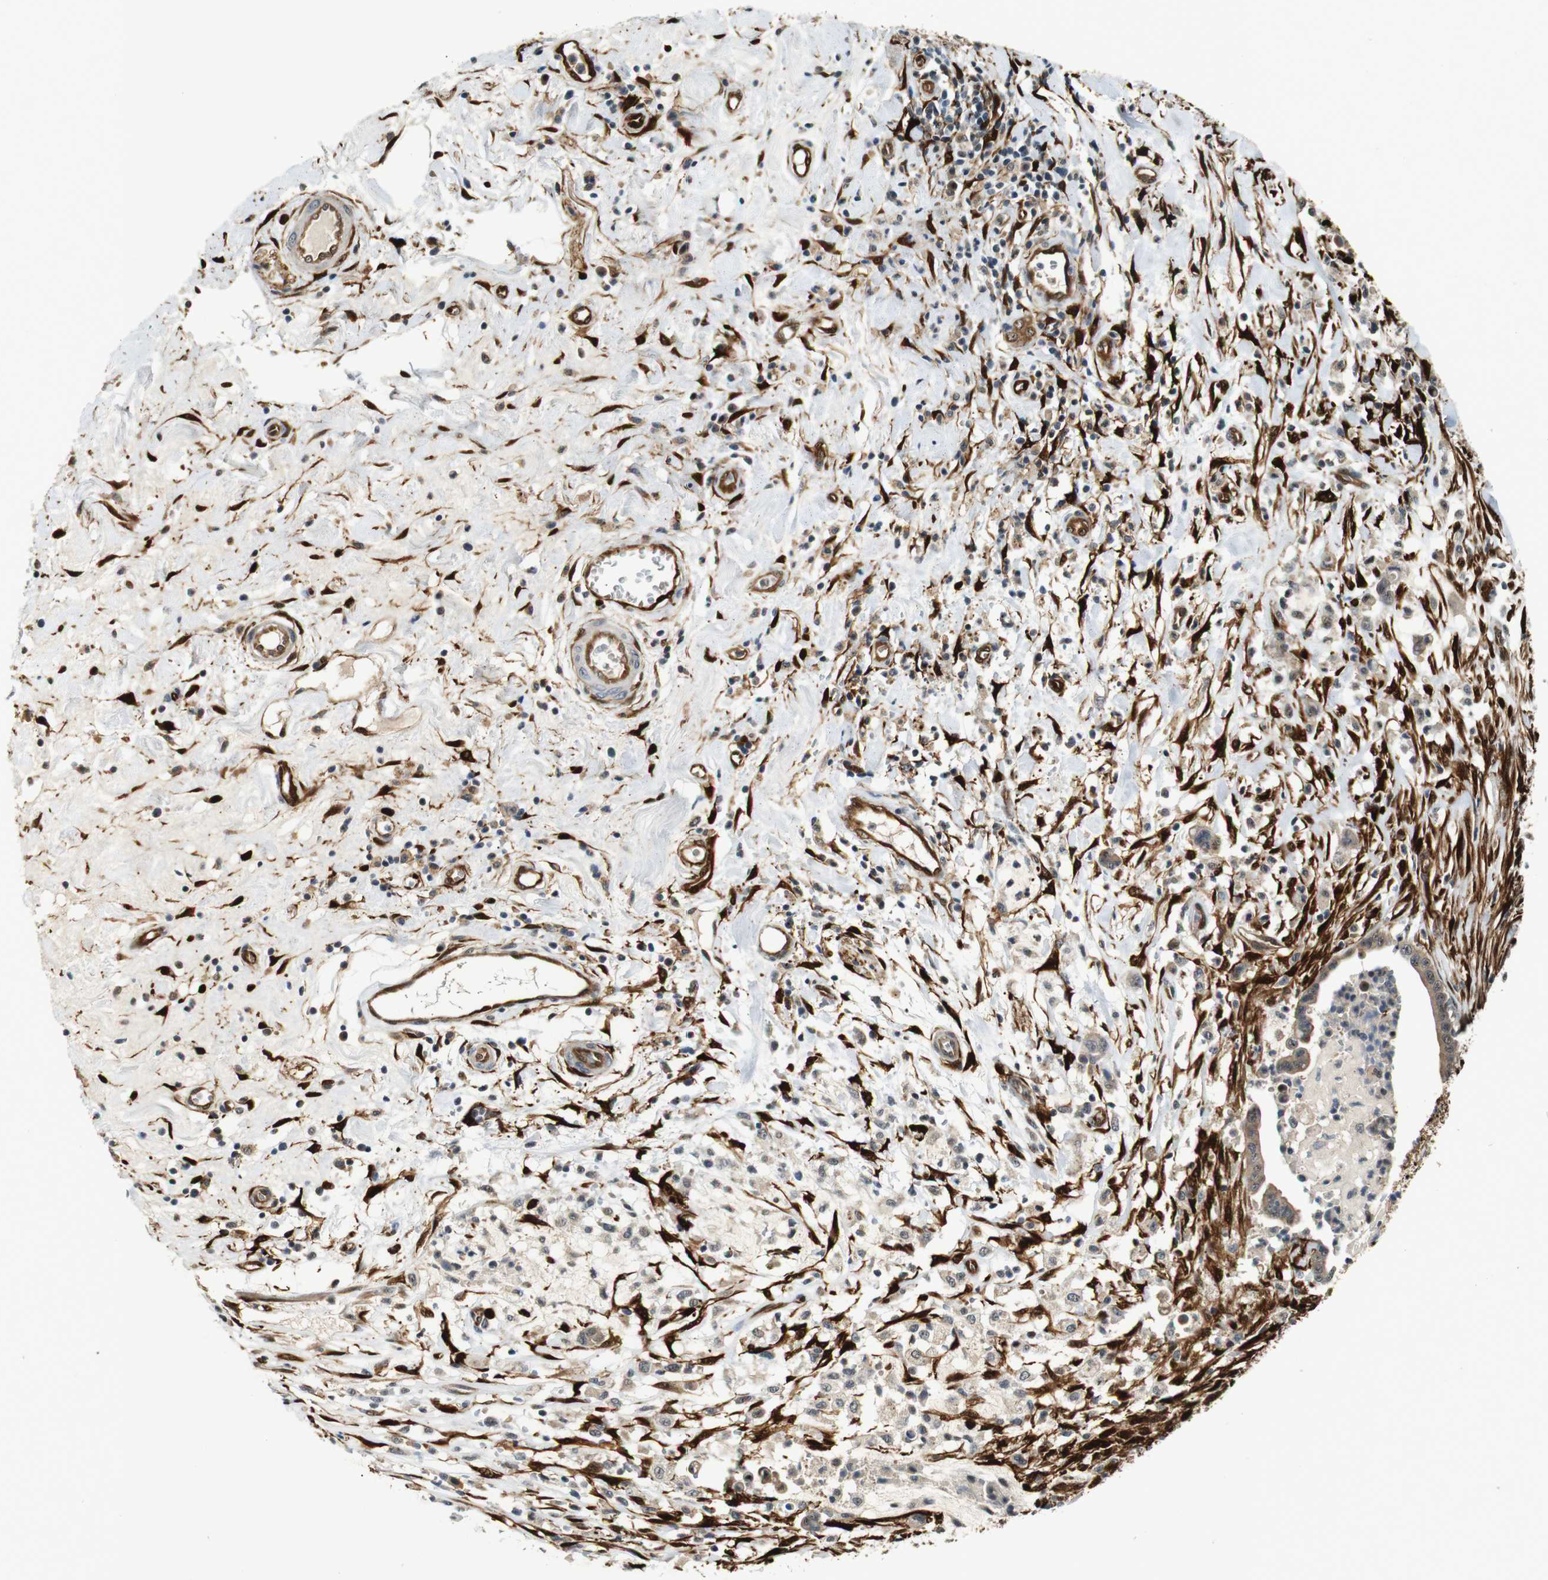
{"staining": {"intensity": "moderate", "quantity": ">75%", "location": "cytoplasmic/membranous,nuclear"}, "tissue": "pancreatic cancer", "cell_type": "Tumor cells", "image_type": "cancer", "snomed": [{"axis": "morphology", "description": "Adenocarcinoma, NOS"}, {"axis": "topography", "description": "Pancreas"}], "caption": "Immunohistochemical staining of human adenocarcinoma (pancreatic) displays medium levels of moderate cytoplasmic/membranous and nuclear protein staining in about >75% of tumor cells. The protein is stained brown, and the nuclei are stained in blue (DAB (3,3'-diaminobenzidine) IHC with brightfield microscopy, high magnification).", "gene": "LXN", "patient": {"sex": "male", "age": 63}}